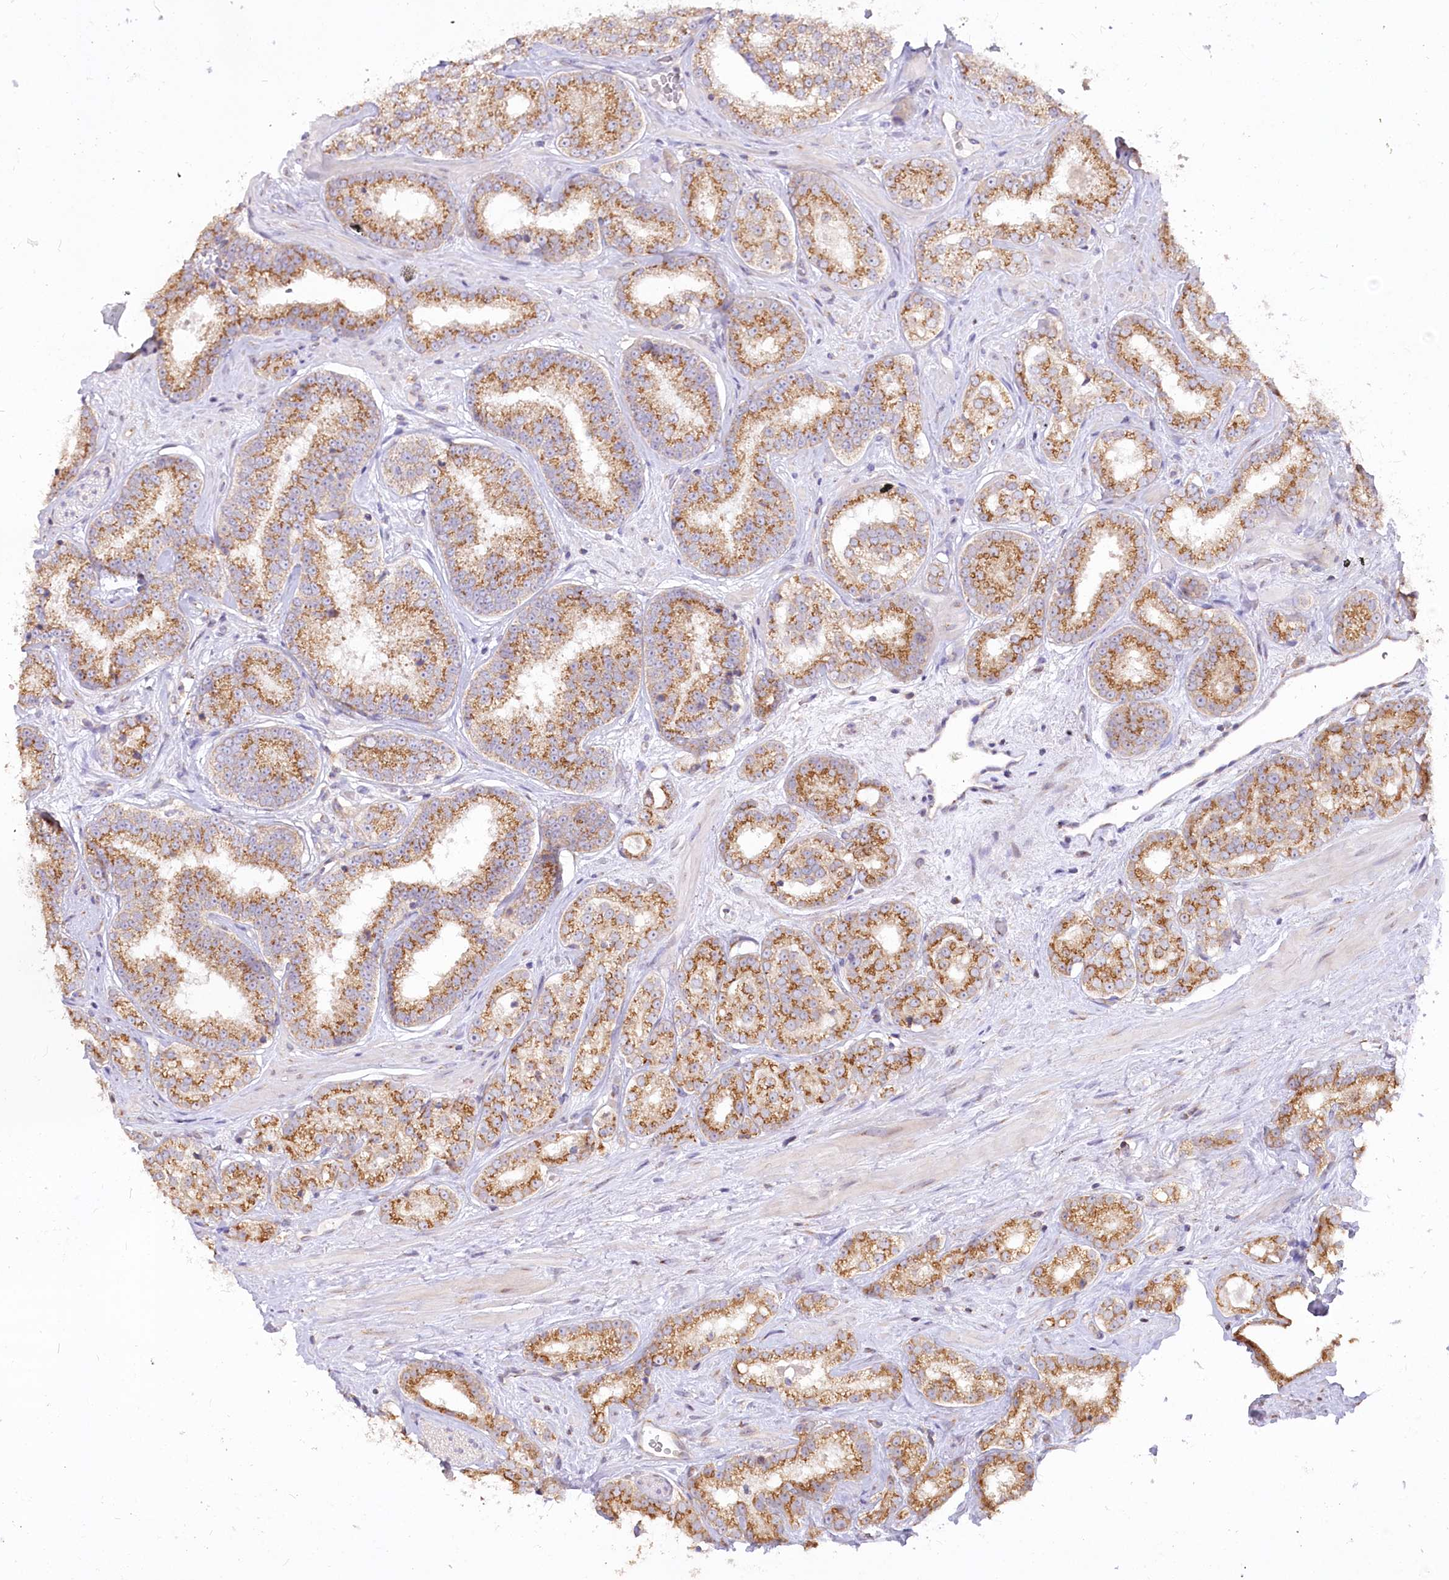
{"staining": {"intensity": "moderate", "quantity": ">75%", "location": "cytoplasmic/membranous"}, "tissue": "prostate cancer", "cell_type": "Tumor cells", "image_type": "cancer", "snomed": [{"axis": "morphology", "description": "Normal tissue, NOS"}, {"axis": "morphology", "description": "Adenocarcinoma, High grade"}, {"axis": "topography", "description": "Prostate"}], "caption": "High-grade adenocarcinoma (prostate) was stained to show a protein in brown. There is medium levels of moderate cytoplasmic/membranous expression in approximately >75% of tumor cells. (Stains: DAB (3,3'-diaminobenzidine) in brown, nuclei in blue, Microscopy: brightfield microscopy at high magnification).", "gene": "STT3B", "patient": {"sex": "male", "age": 83}}